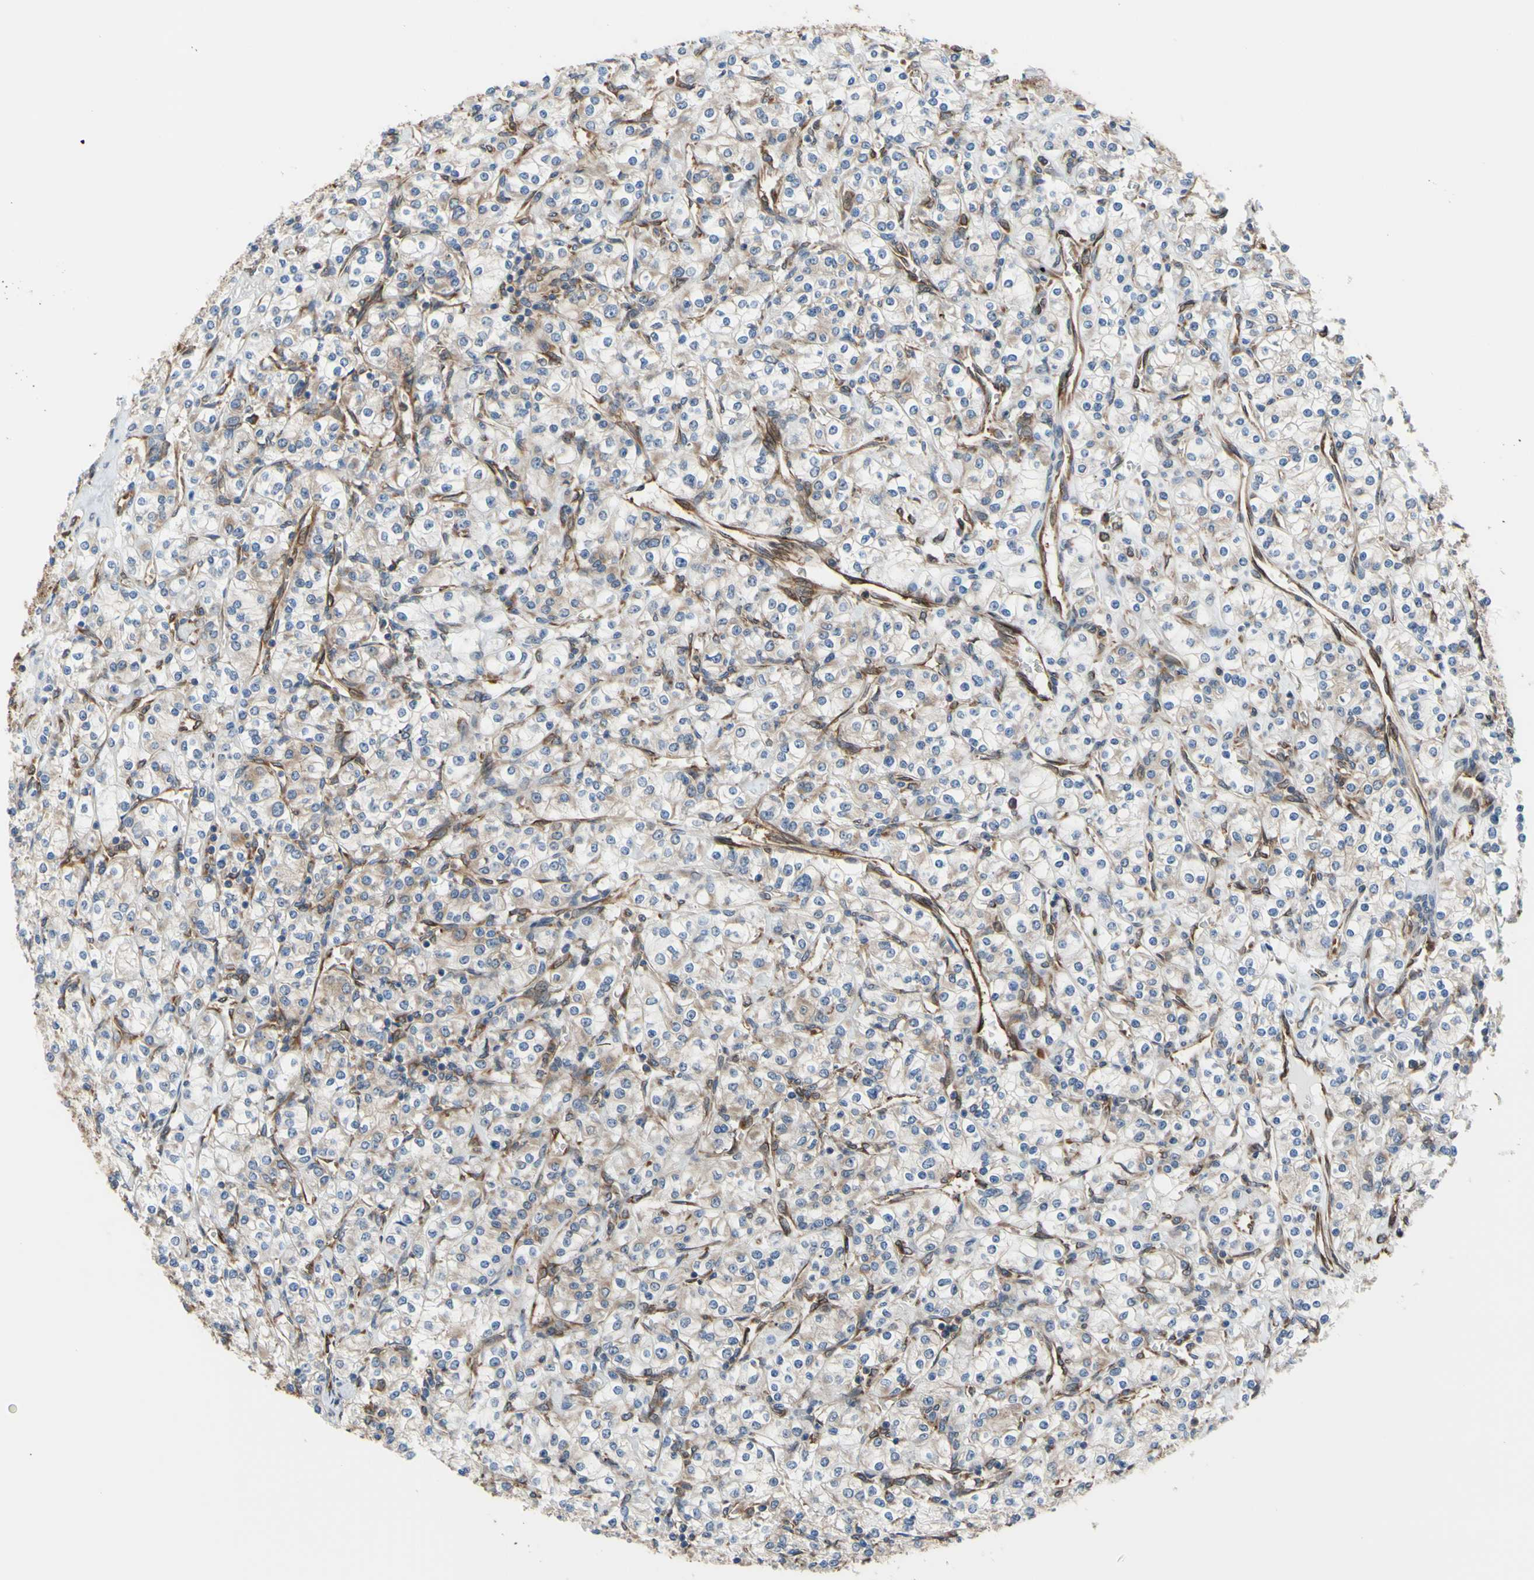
{"staining": {"intensity": "weak", "quantity": "25%-75%", "location": "cytoplasmic/membranous"}, "tissue": "renal cancer", "cell_type": "Tumor cells", "image_type": "cancer", "snomed": [{"axis": "morphology", "description": "Adenocarcinoma, NOS"}, {"axis": "topography", "description": "Kidney"}], "caption": "Renal adenocarcinoma was stained to show a protein in brown. There is low levels of weak cytoplasmic/membranous positivity in approximately 25%-75% of tumor cells.", "gene": "MGST2", "patient": {"sex": "male", "age": 77}}